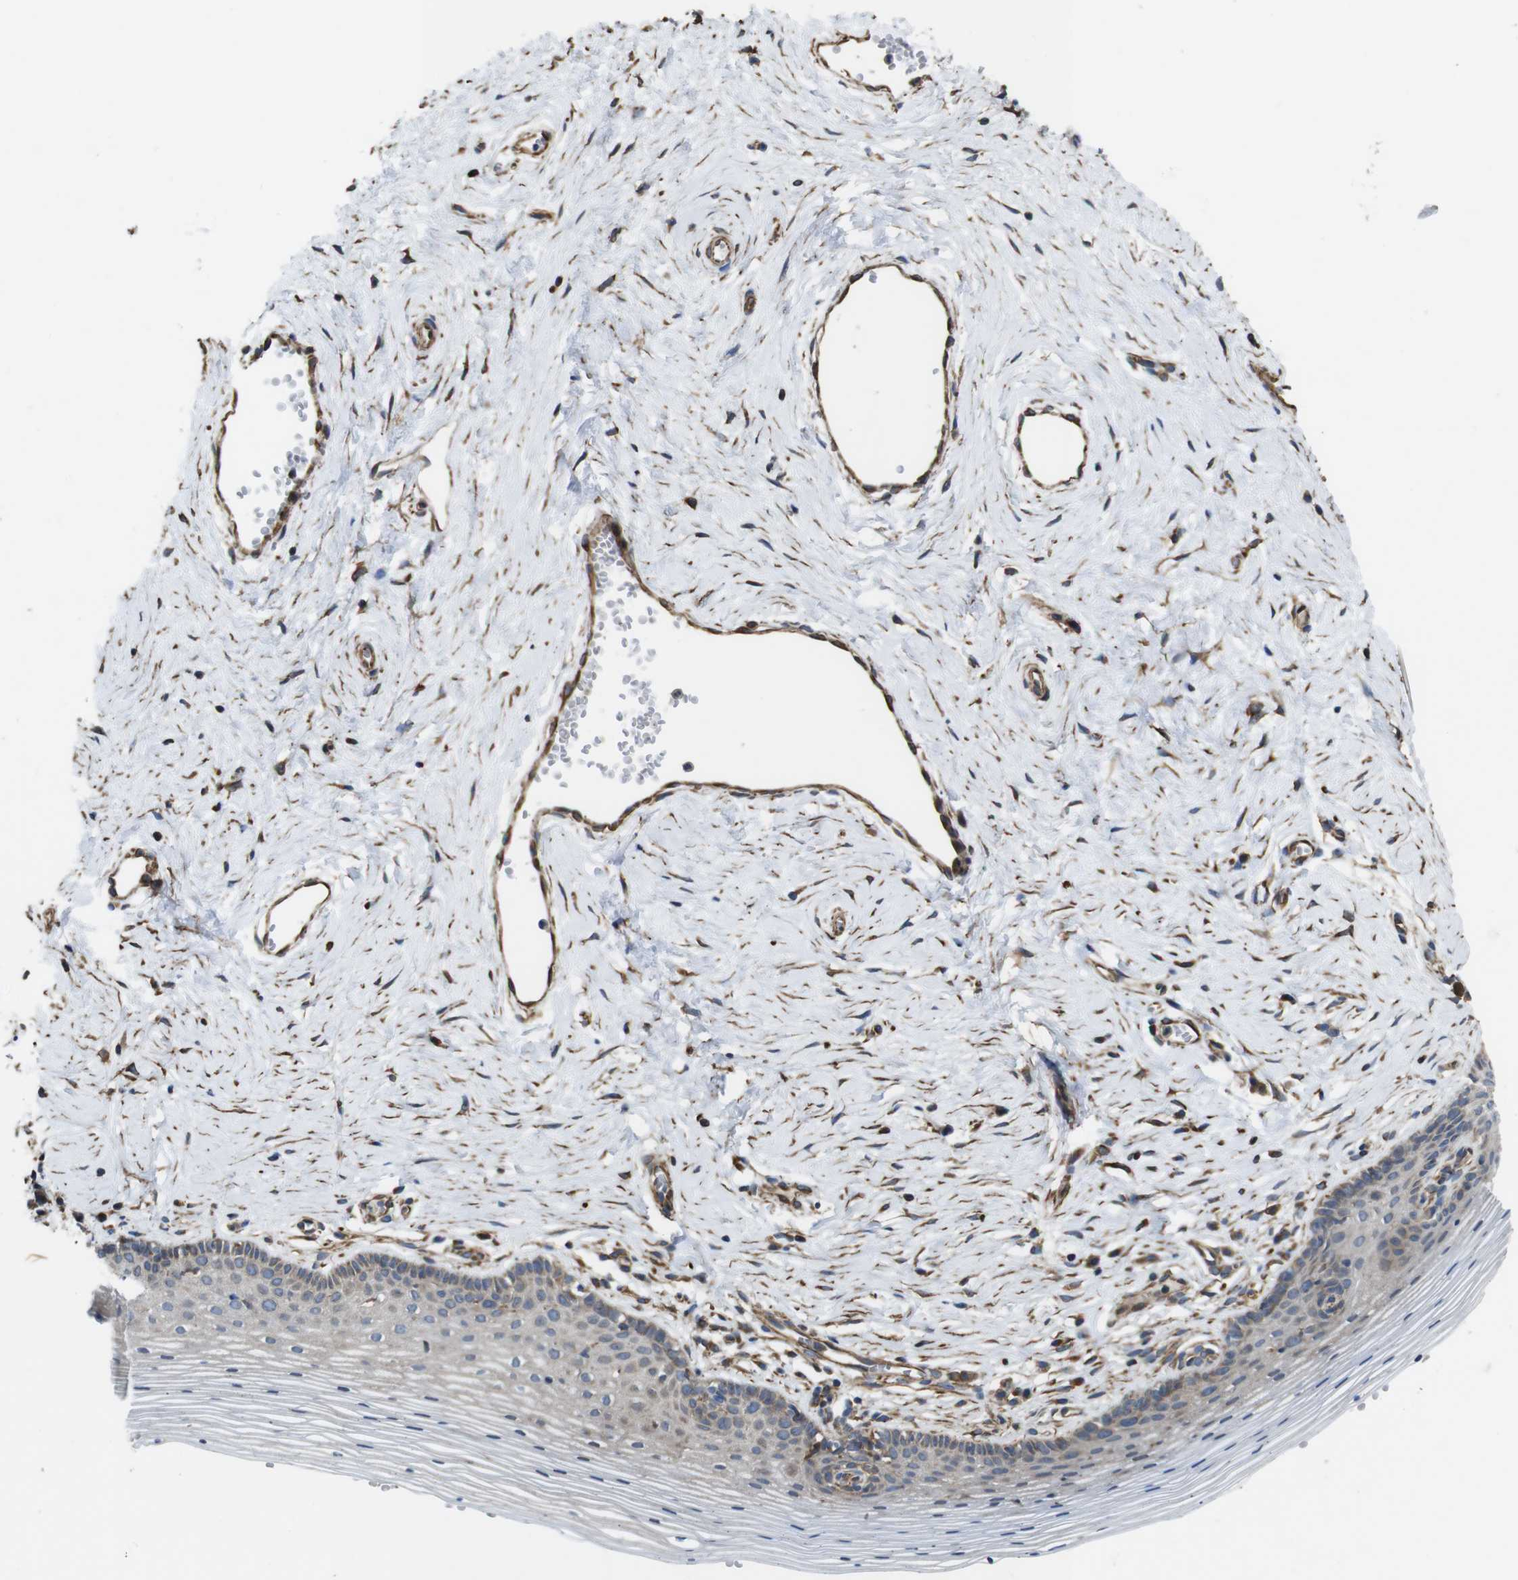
{"staining": {"intensity": "moderate", "quantity": "25%-75%", "location": "cytoplasmic/membranous"}, "tissue": "vagina", "cell_type": "Squamous epithelial cells", "image_type": "normal", "snomed": [{"axis": "morphology", "description": "Normal tissue, NOS"}, {"axis": "topography", "description": "Vagina"}], "caption": "Vagina stained with IHC reveals moderate cytoplasmic/membranous staining in approximately 25%-75% of squamous epithelial cells.", "gene": "POMK", "patient": {"sex": "female", "age": 32}}